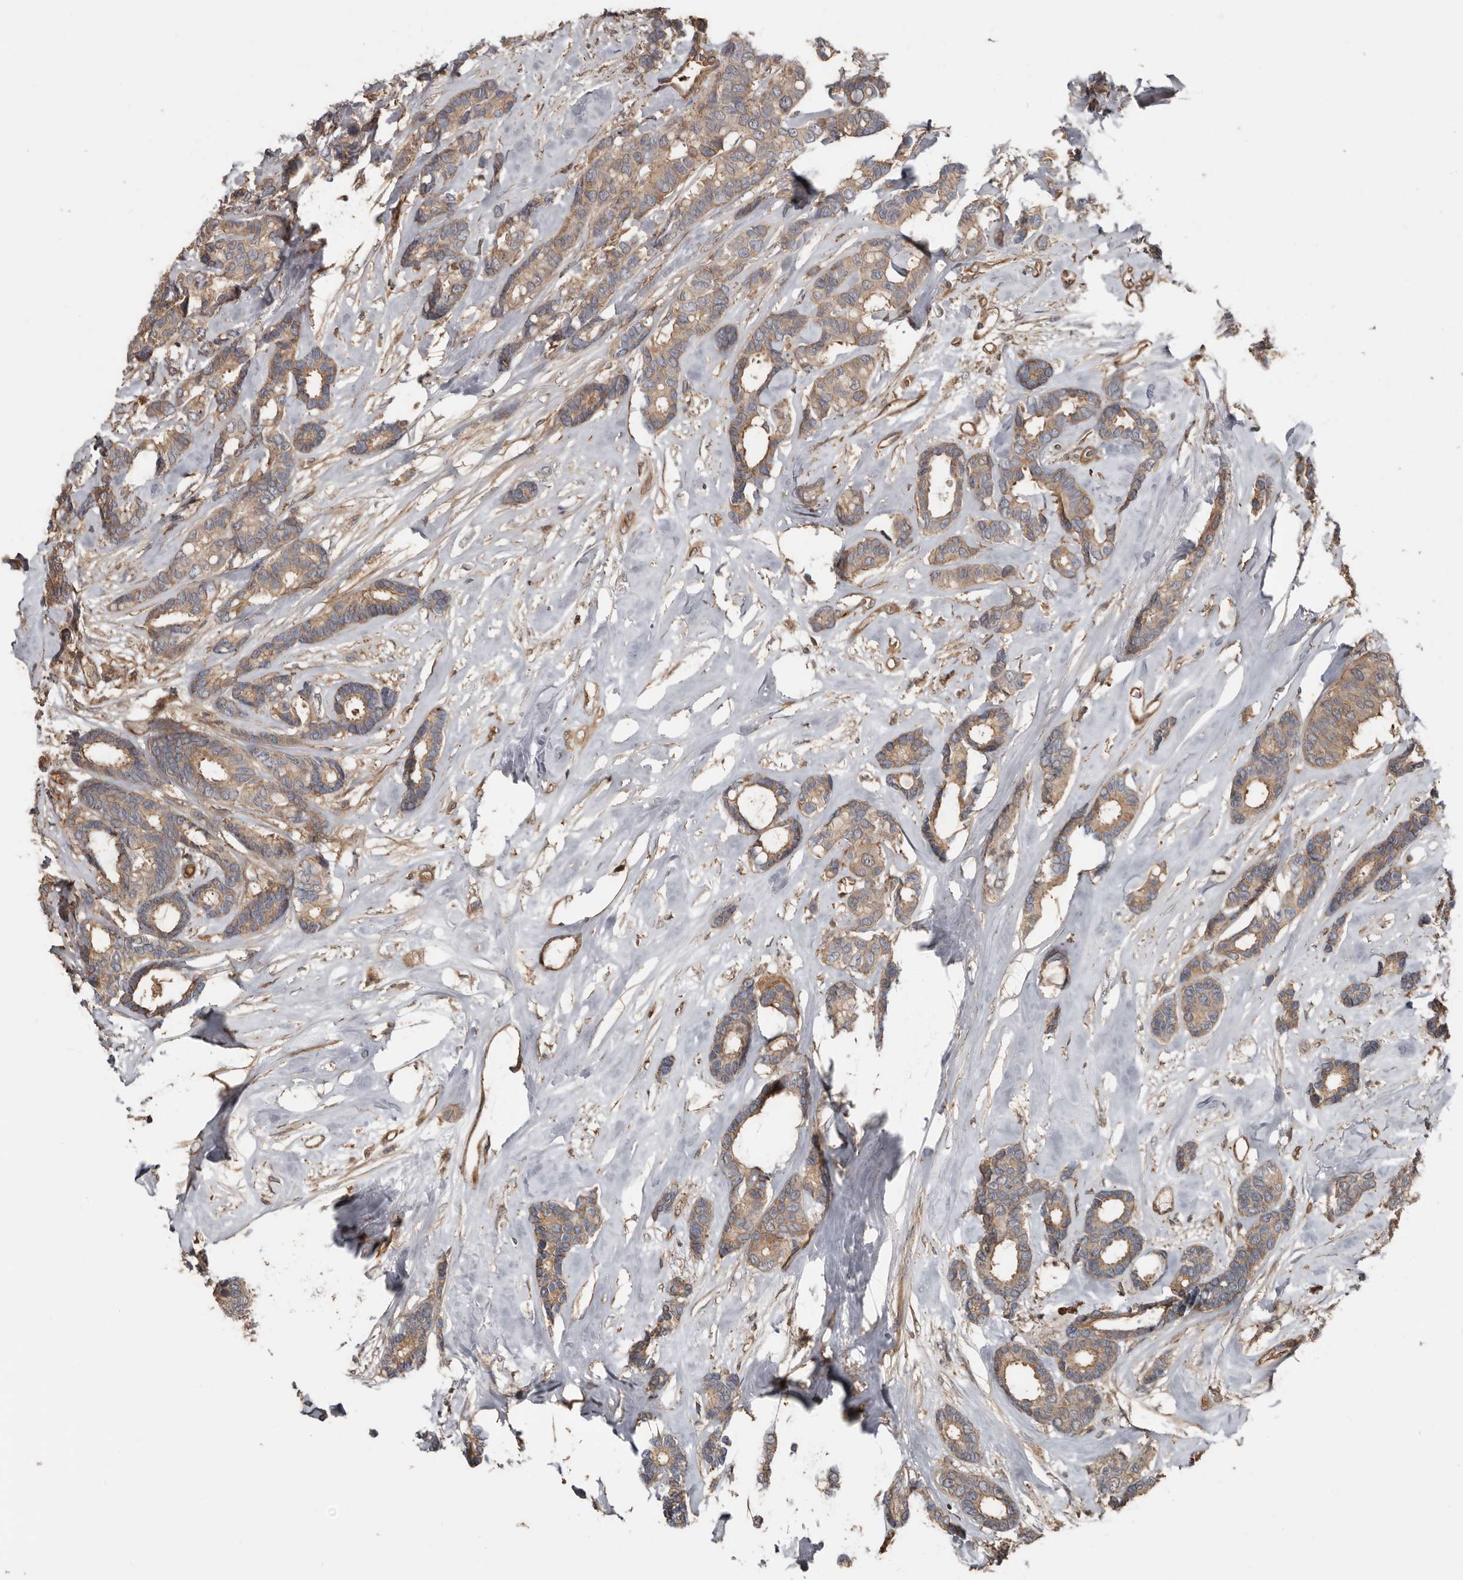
{"staining": {"intensity": "weak", "quantity": ">75%", "location": "cytoplasmic/membranous"}, "tissue": "breast cancer", "cell_type": "Tumor cells", "image_type": "cancer", "snomed": [{"axis": "morphology", "description": "Duct carcinoma"}, {"axis": "topography", "description": "Breast"}], "caption": "Immunohistochemistry of breast cancer (infiltrating ductal carcinoma) demonstrates low levels of weak cytoplasmic/membranous positivity in approximately >75% of tumor cells. The staining was performed using DAB (3,3'-diaminobenzidine) to visualize the protein expression in brown, while the nuclei were stained in blue with hematoxylin (Magnification: 20x).", "gene": "EXOC3L1", "patient": {"sex": "female", "age": 87}}